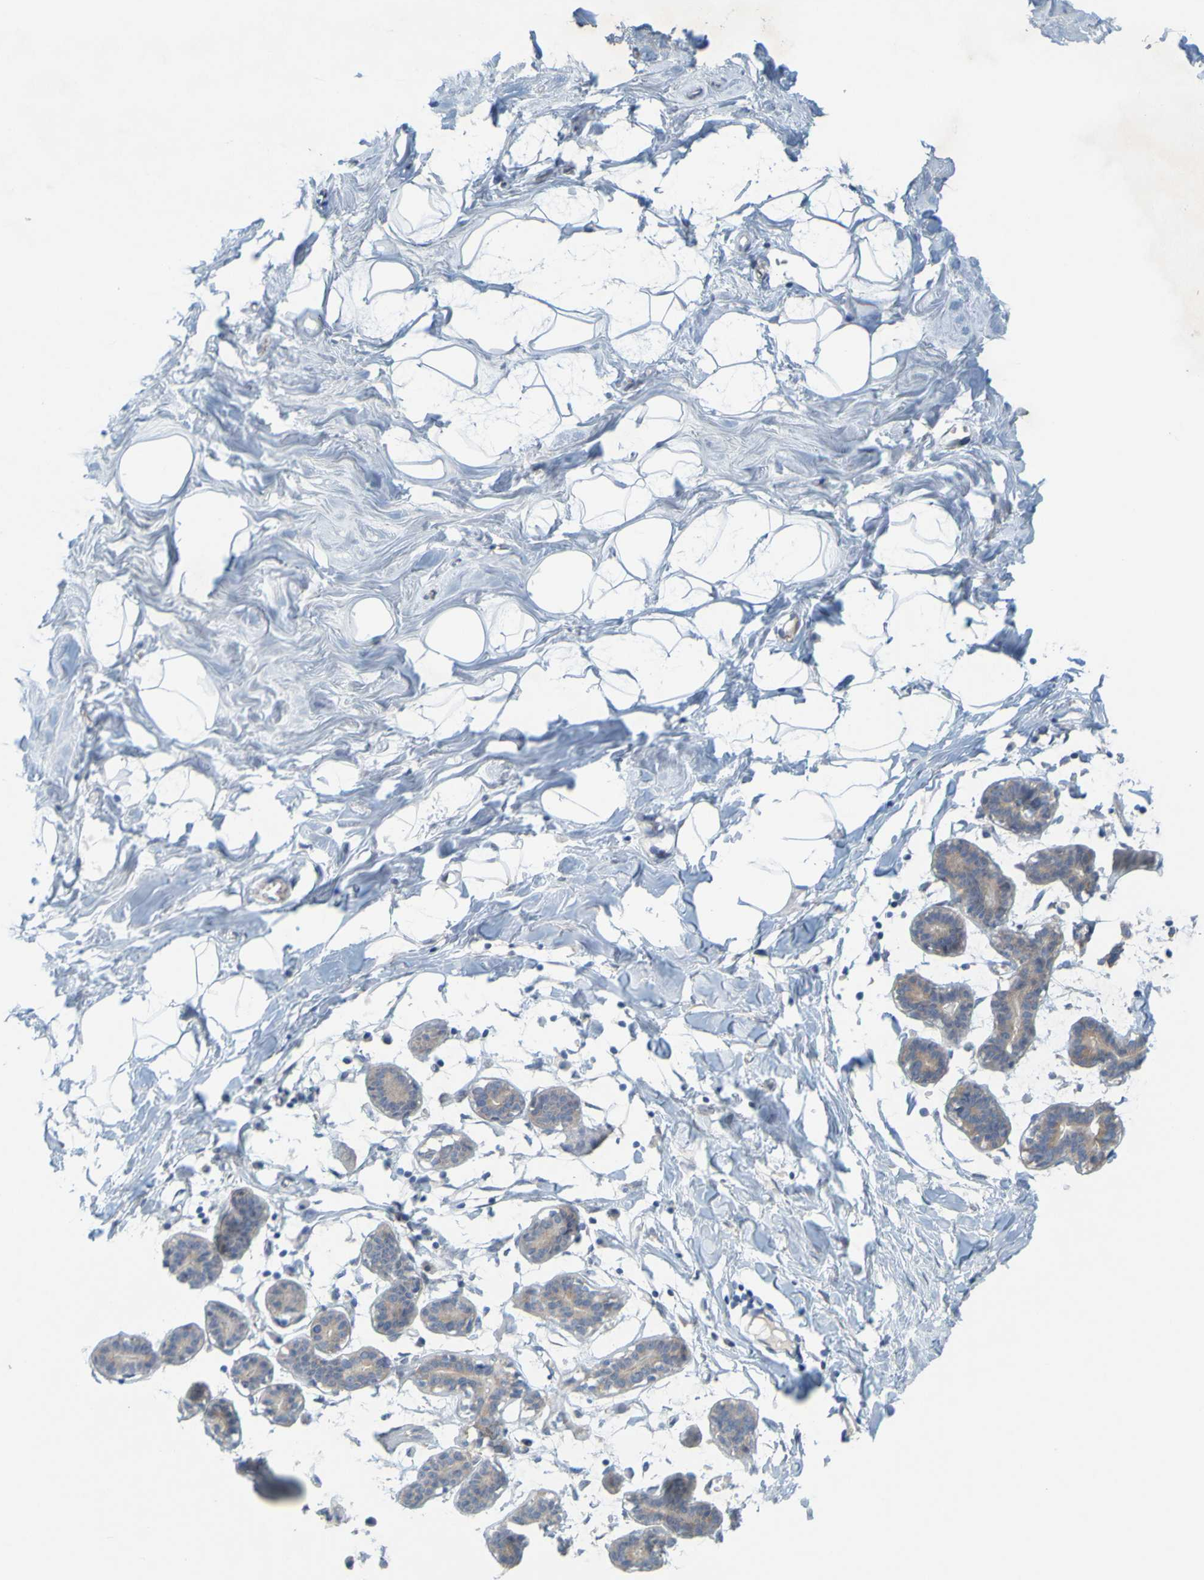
{"staining": {"intensity": "negative", "quantity": "none", "location": "none"}, "tissue": "breast", "cell_type": "Adipocytes", "image_type": "normal", "snomed": [{"axis": "morphology", "description": "Normal tissue, NOS"}, {"axis": "topography", "description": "Breast"}], "caption": "Breast was stained to show a protein in brown. There is no significant staining in adipocytes. (DAB immunohistochemistry, high magnification).", "gene": "MAG", "patient": {"sex": "female", "age": 27}}